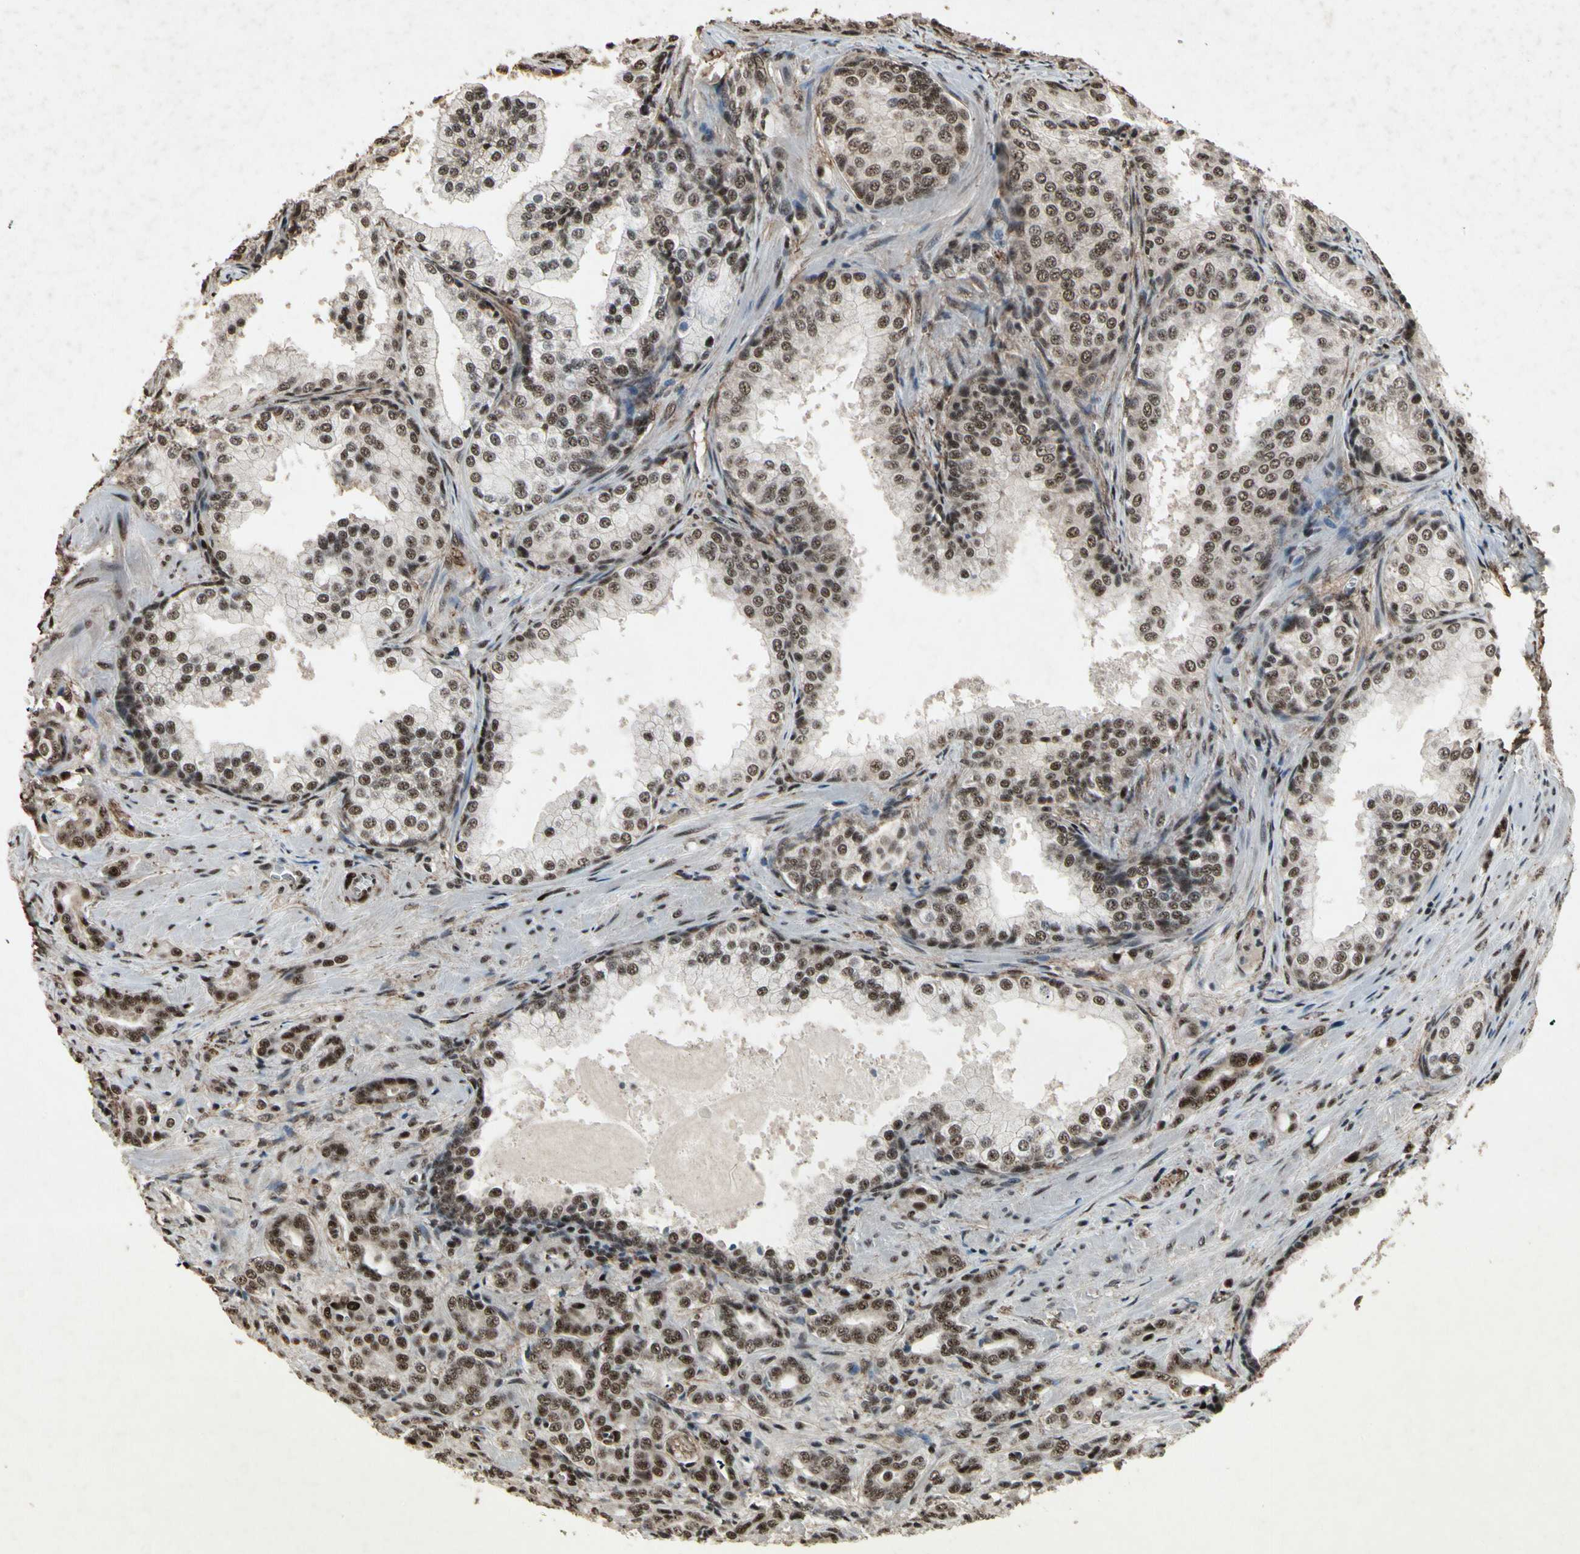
{"staining": {"intensity": "strong", "quantity": ">75%", "location": "nuclear"}, "tissue": "prostate cancer", "cell_type": "Tumor cells", "image_type": "cancer", "snomed": [{"axis": "morphology", "description": "Adenocarcinoma, High grade"}, {"axis": "topography", "description": "Prostate"}], "caption": "Brown immunohistochemical staining in high-grade adenocarcinoma (prostate) demonstrates strong nuclear positivity in about >75% of tumor cells. (Brightfield microscopy of DAB IHC at high magnification).", "gene": "TBX2", "patient": {"sex": "male", "age": 64}}